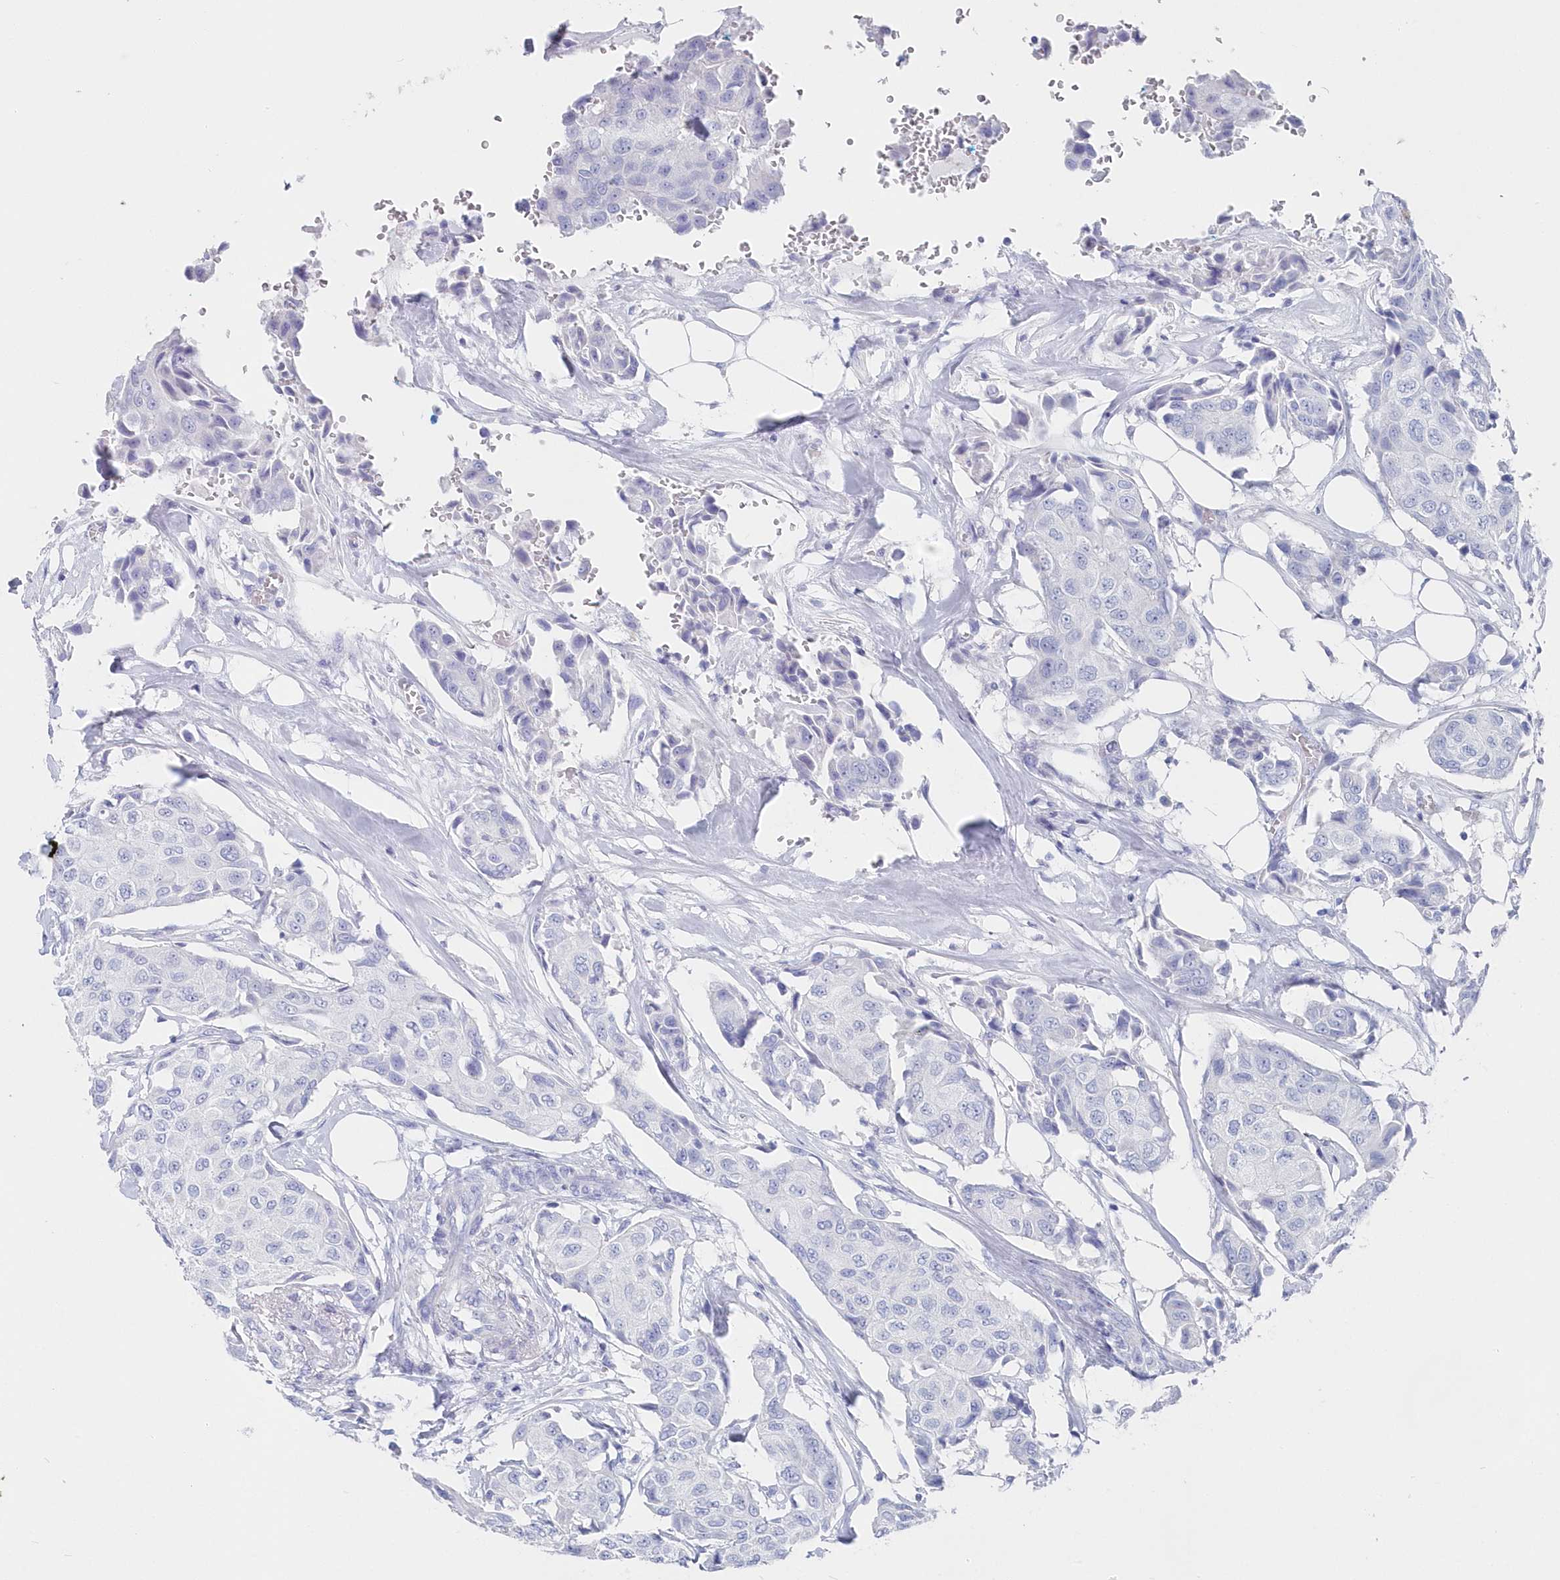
{"staining": {"intensity": "negative", "quantity": "none", "location": "none"}, "tissue": "breast cancer", "cell_type": "Tumor cells", "image_type": "cancer", "snomed": [{"axis": "morphology", "description": "Duct carcinoma"}, {"axis": "topography", "description": "Breast"}], "caption": "Micrograph shows no significant protein expression in tumor cells of breast cancer (invasive ductal carcinoma).", "gene": "CSNK1G2", "patient": {"sex": "female", "age": 80}}